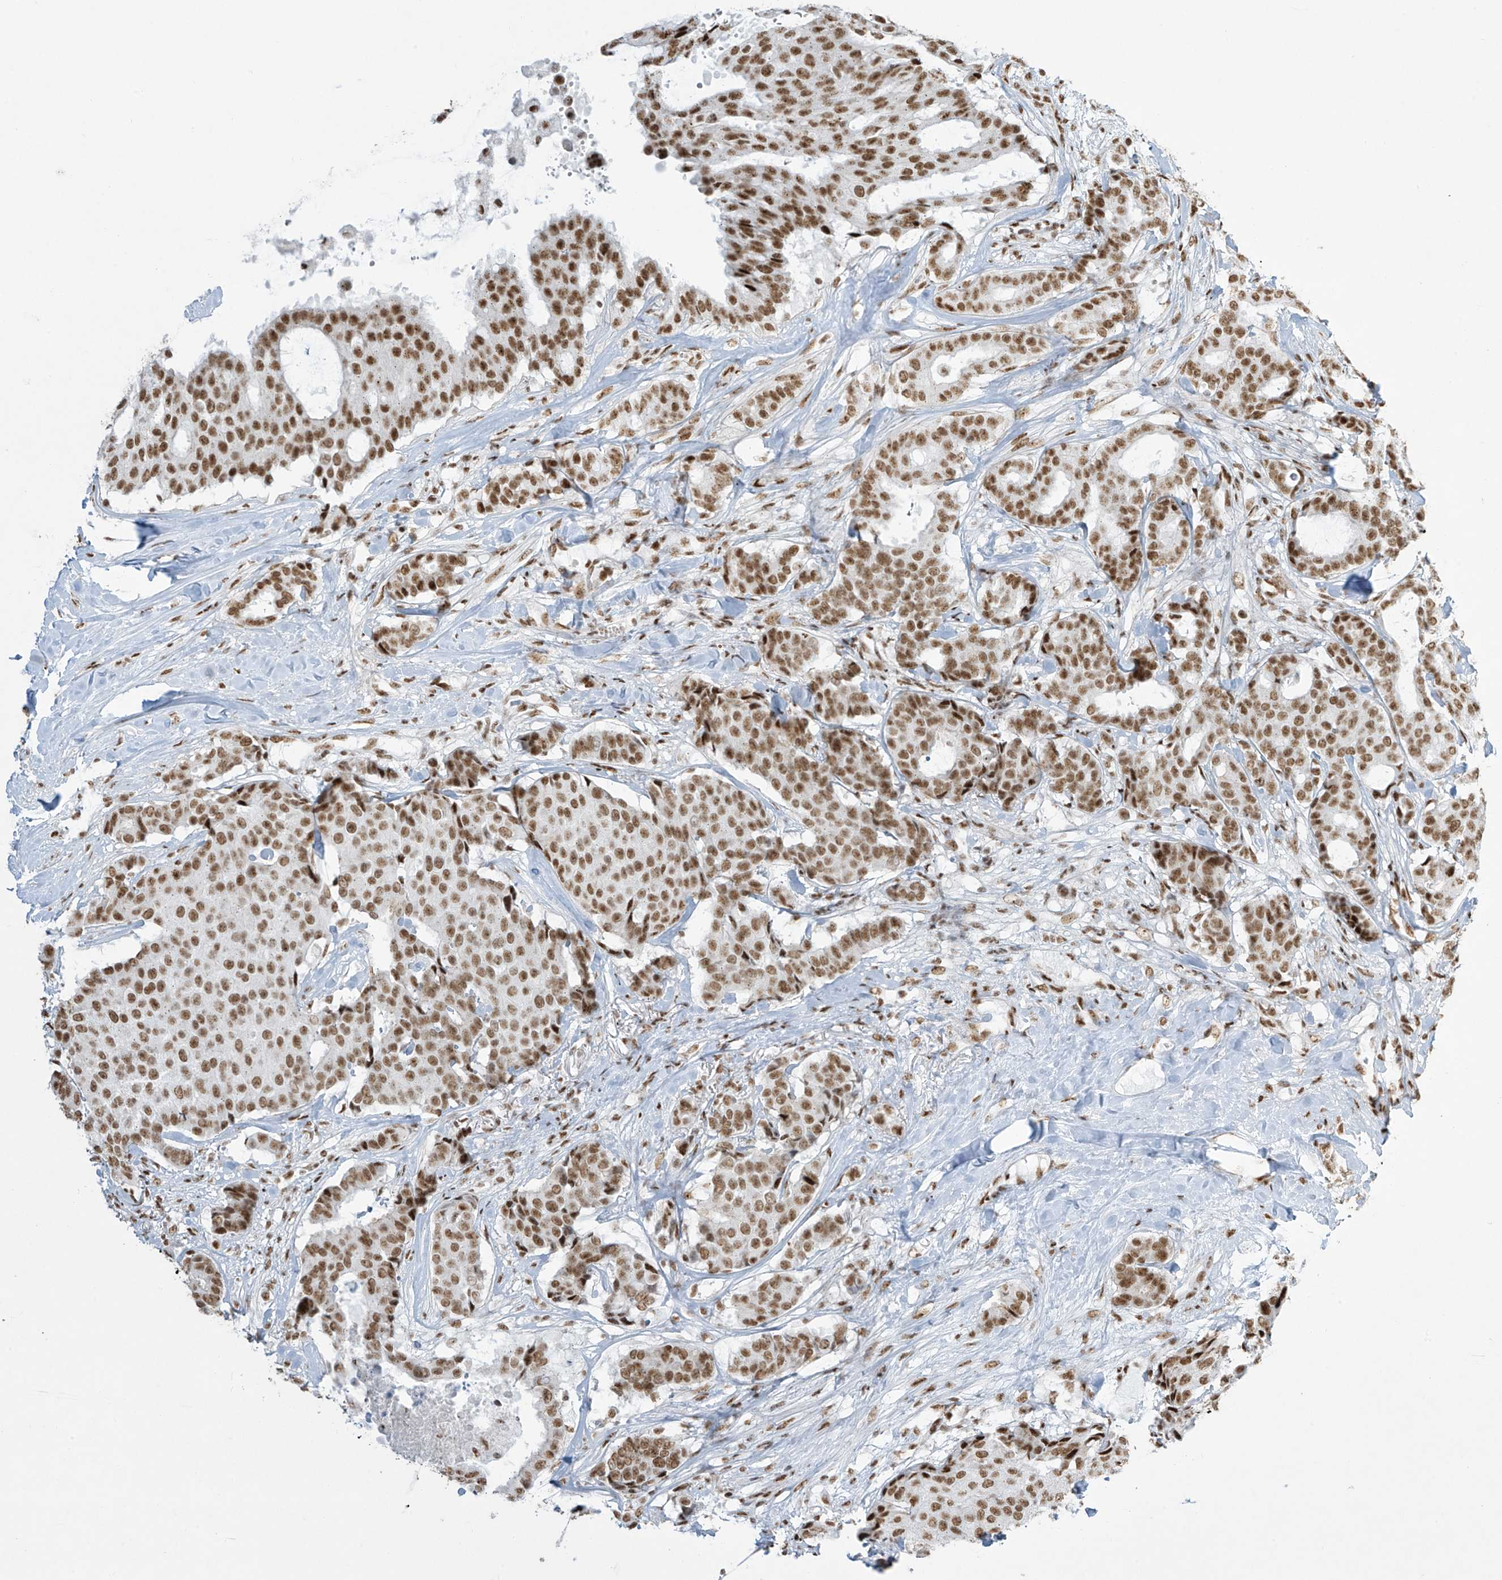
{"staining": {"intensity": "moderate", "quantity": ">75%", "location": "nuclear"}, "tissue": "breast cancer", "cell_type": "Tumor cells", "image_type": "cancer", "snomed": [{"axis": "morphology", "description": "Duct carcinoma"}, {"axis": "topography", "description": "Breast"}], "caption": "This is an image of immunohistochemistry staining of breast cancer, which shows moderate expression in the nuclear of tumor cells.", "gene": "MS4A6A", "patient": {"sex": "female", "age": 75}}